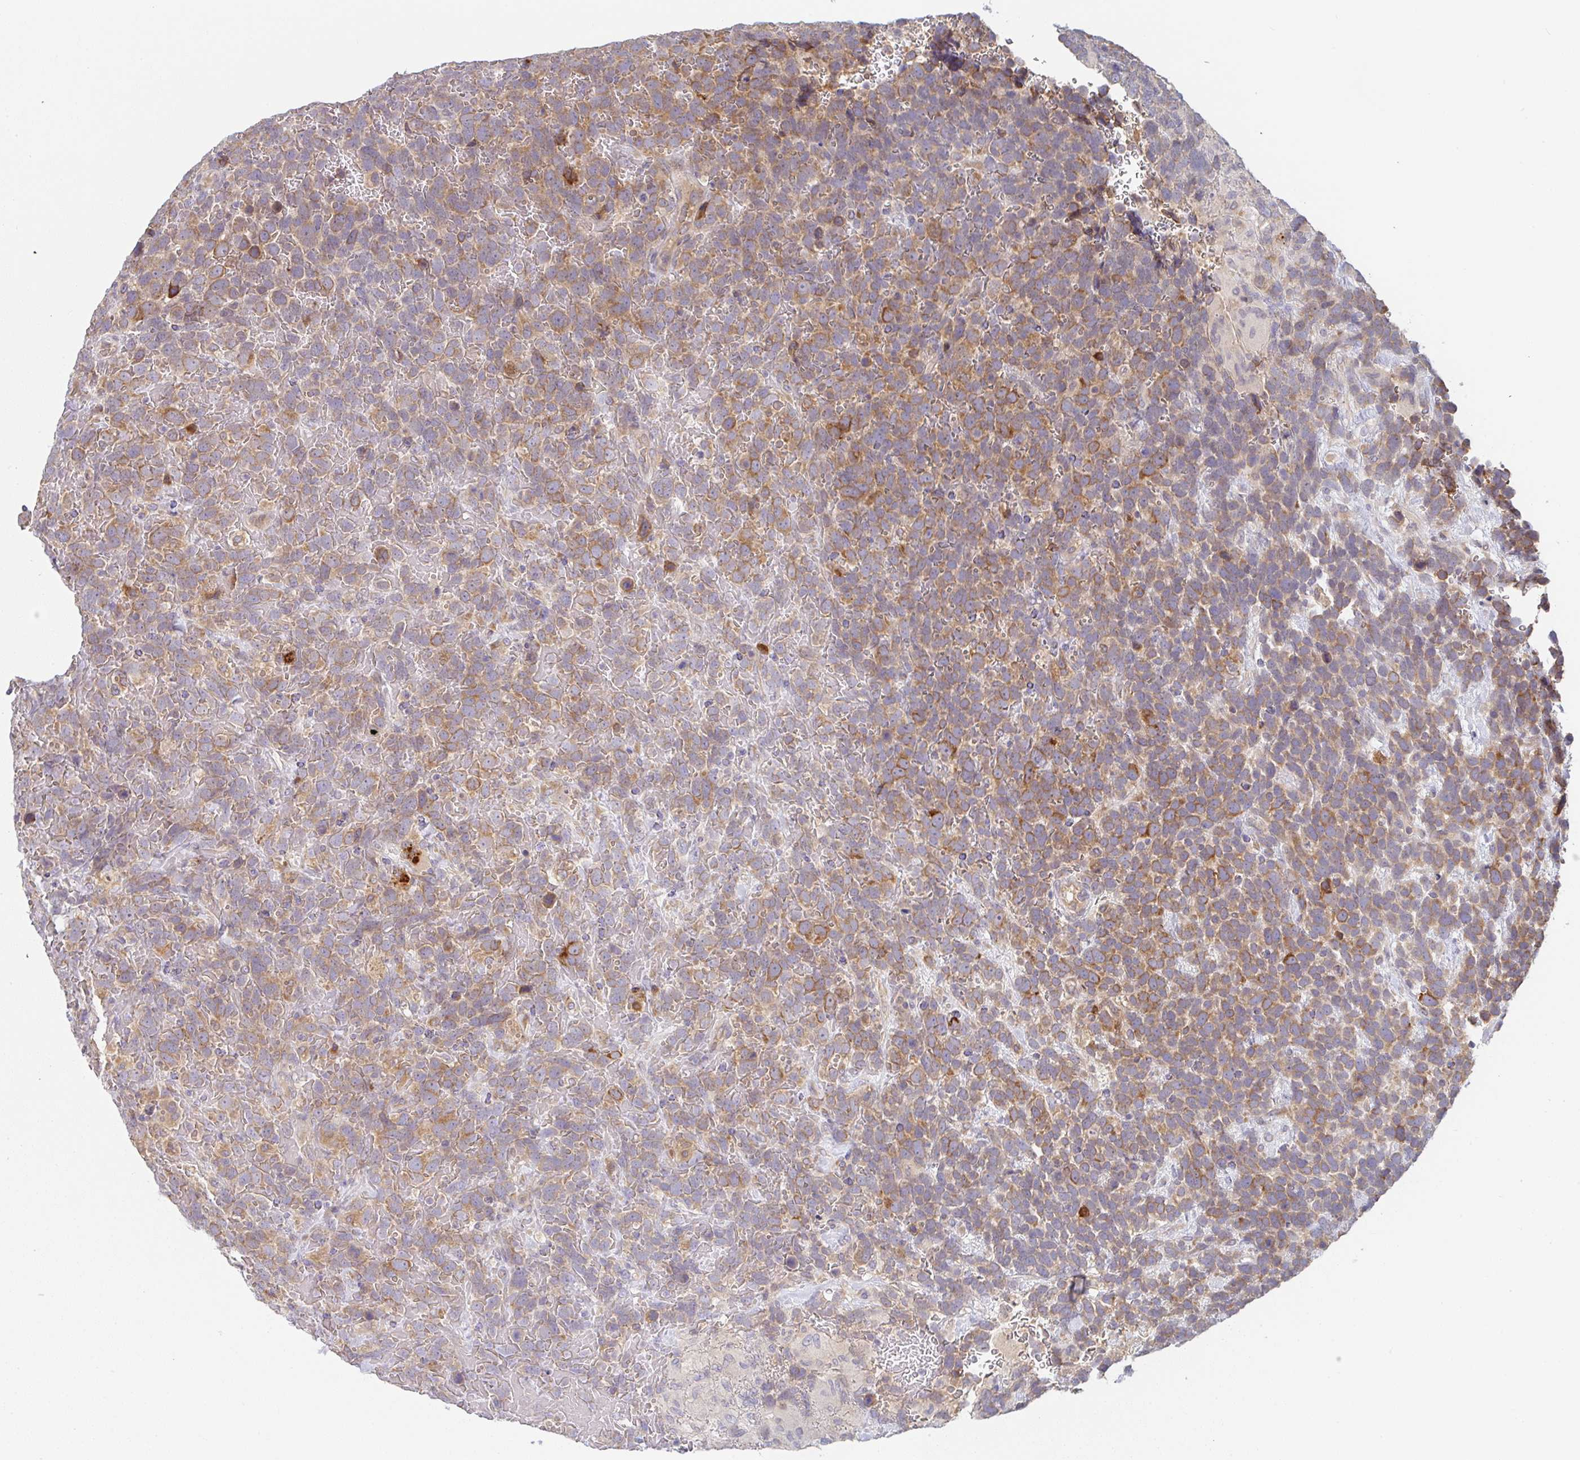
{"staining": {"intensity": "moderate", "quantity": ">75%", "location": "cytoplasmic/membranous"}, "tissue": "urothelial cancer", "cell_type": "Tumor cells", "image_type": "cancer", "snomed": [{"axis": "morphology", "description": "Urothelial carcinoma, High grade"}, {"axis": "topography", "description": "Urinary bladder"}], "caption": "High-magnification brightfield microscopy of urothelial carcinoma (high-grade) stained with DAB (3,3'-diaminobenzidine) (brown) and counterstained with hematoxylin (blue). tumor cells exhibit moderate cytoplasmic/membranous staining is seen in approximately>75% of cells.", "gene": "DERL2", "patient": {"sex": "female", "age": 82}}